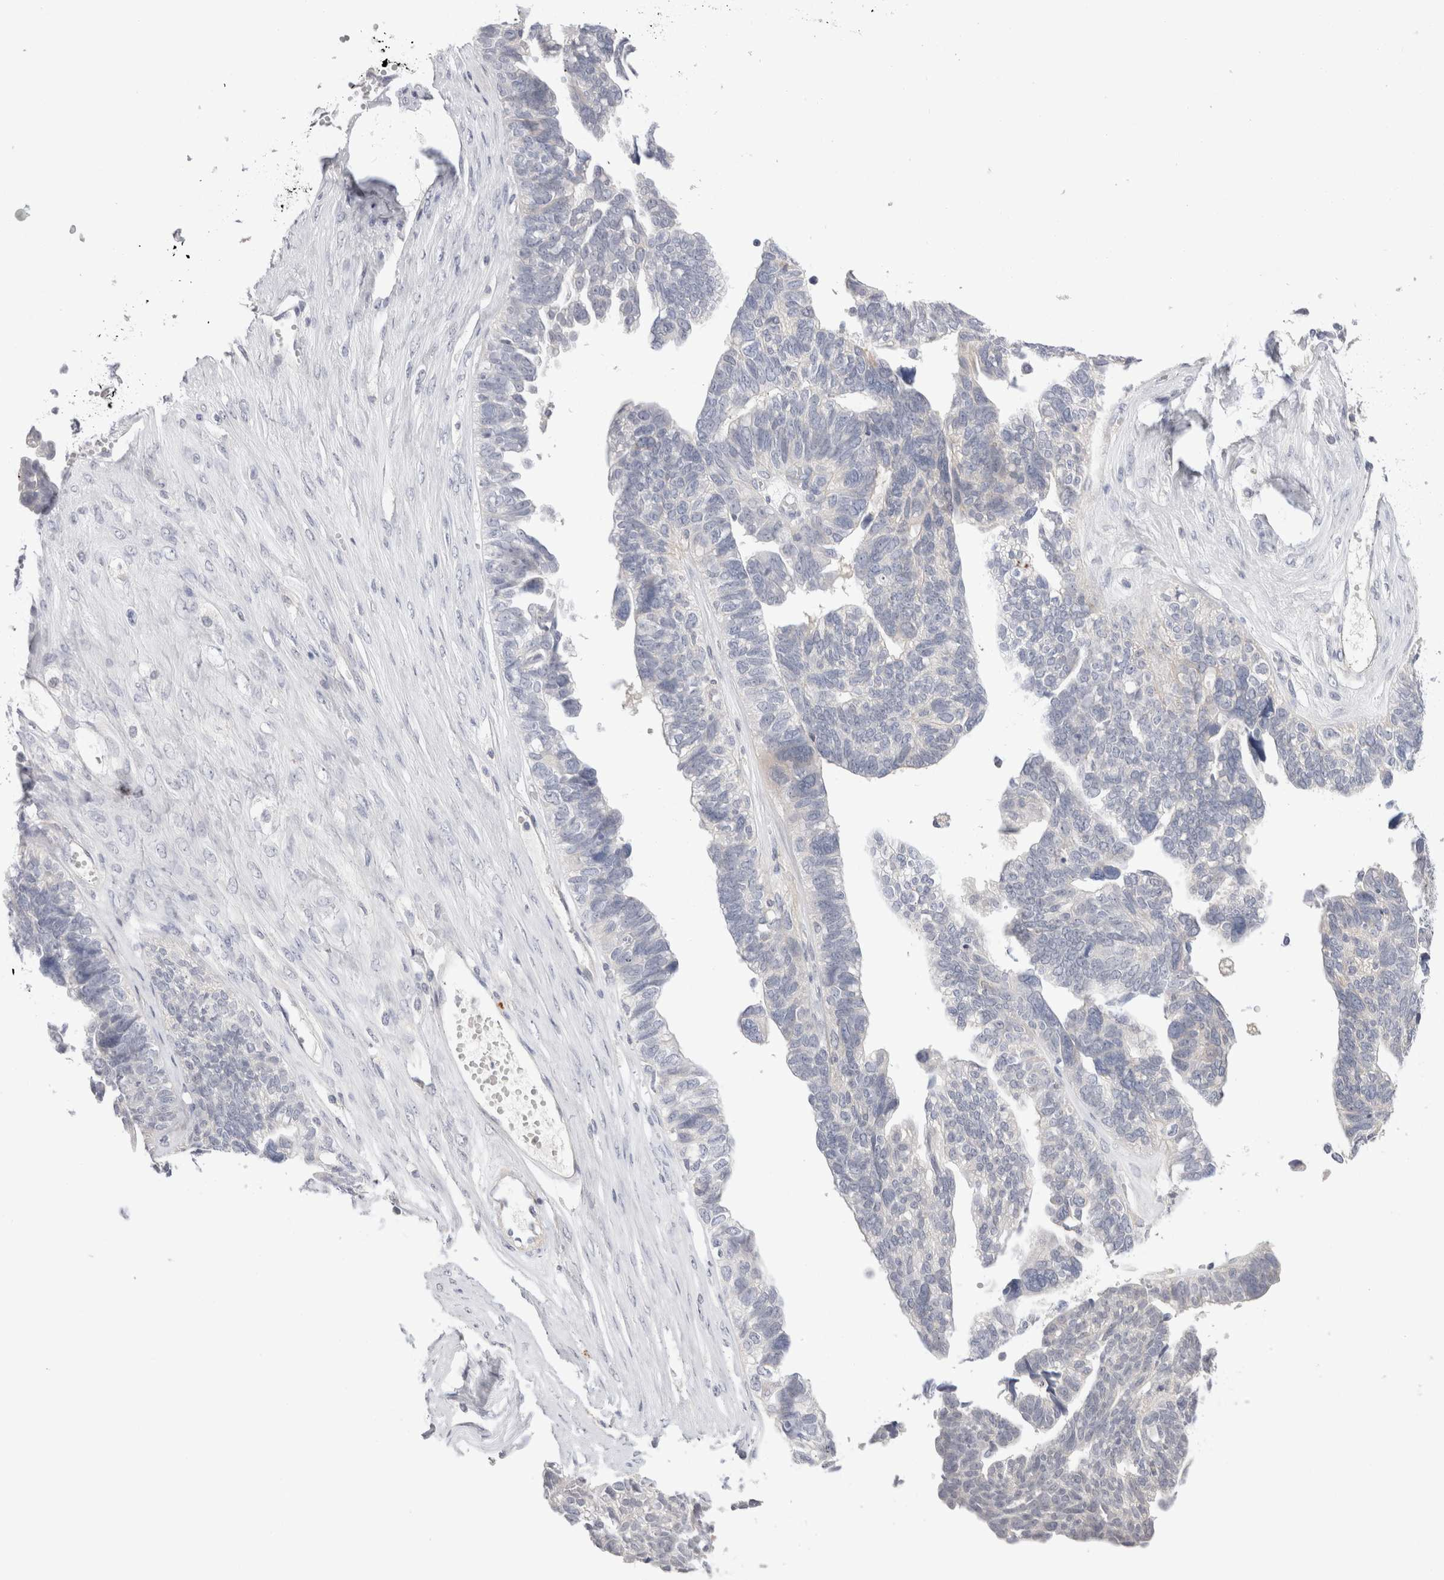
{"staining": {"intensity": "negative", "quantity": "none", "location": "none"}, "tissue": "ovarian cancer", "cell_type": "Tumor cells", "image_type": "cancer", "snomed": [{"axis": "morphology", "description": "Cystadenocarcinoma, serous, NOS"}, {"axis": "topography", "description": "Ovary"}], "caption": "IHC of ovarian cancer (serous cystadenocarcinoma) shows no positivity in tumor cells.", "gene": "SPINK2", "patient": {"sex": "female", "age": 79}}